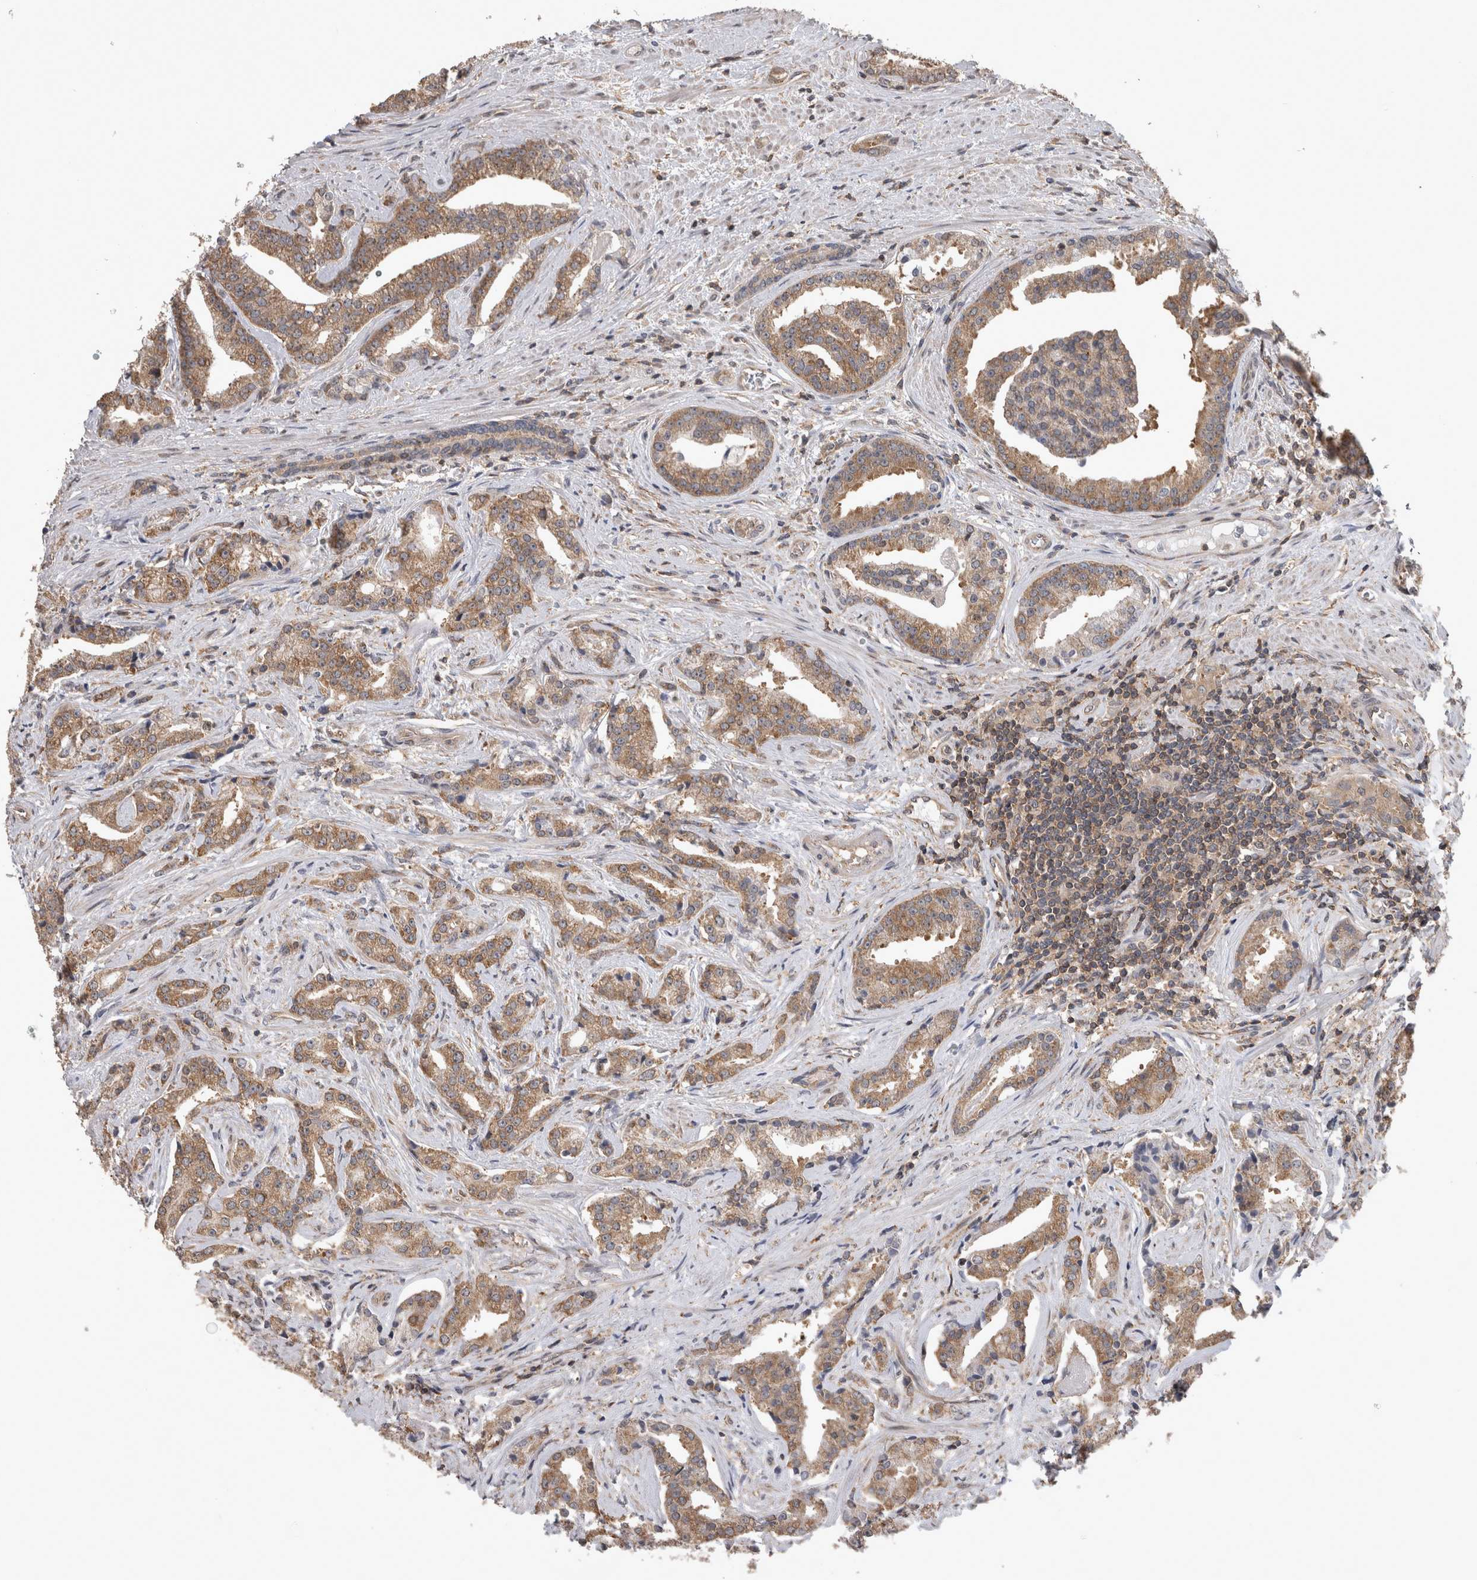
{"staining": {"intensity": "moderate", "quantity": ">75%", "location": "cytoplasmic/membranous"}, "tissue": "prostate cancer", "cell_type": "Tumor cells", "image_type": "cancer", "snomed": [{"axis": "morphology", "description": "Adenocarcinoma, Low grade"}, {"axis": "topography", "description": "Prostate"}], "caption": "A micrograph of human prostate cancer (adenocarcinoma (low-grade)) stained for a protein shows moderate cytoplasmic/membranous brown staining in tumor cells. (DAB IHC with brightfield microscopy, high magnification).", "gene": "ATXN2", "patient": {"sex": "male", "age": 67}}